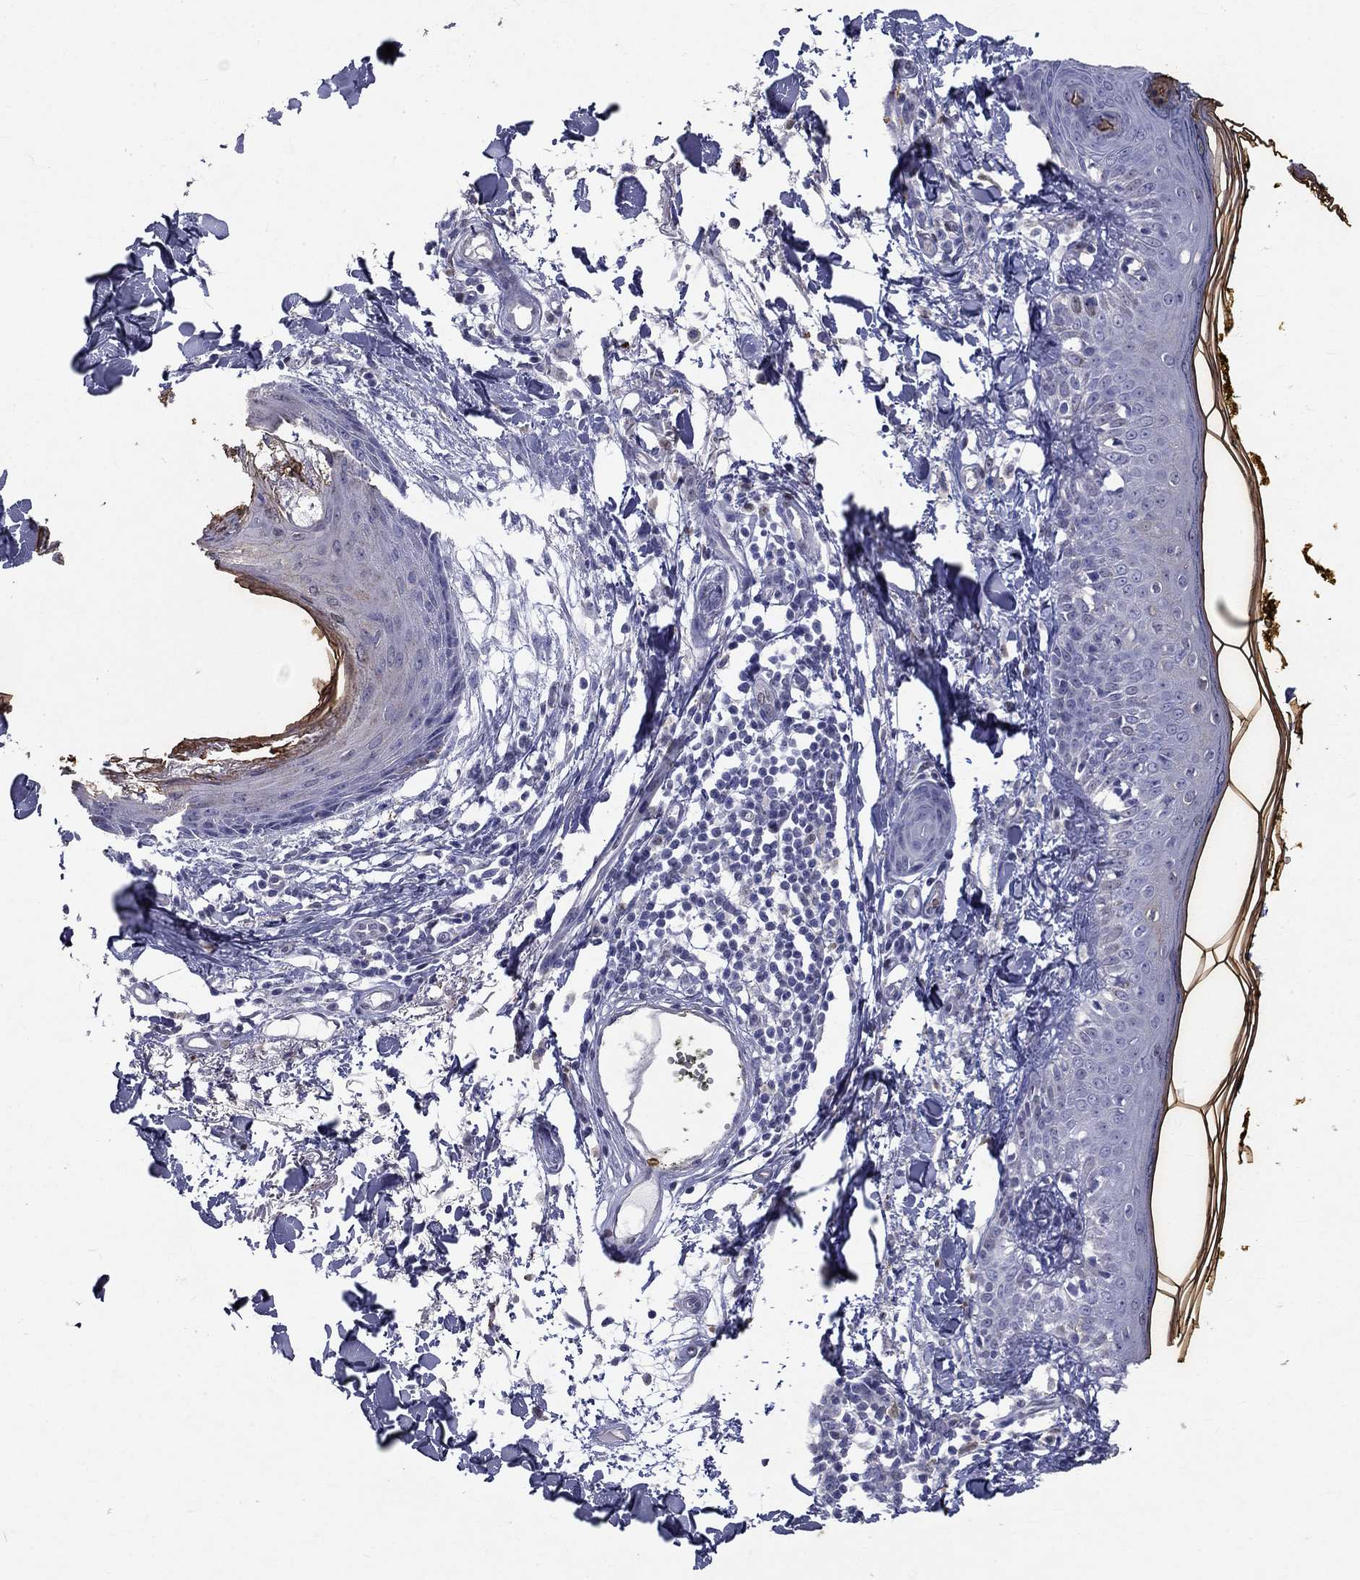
{"staining": {"intensity": "negative", "quantity": "none", "location": "none"}, "tissue": "skin", "cell_type": "Fibroblasts", "image_type": "normal", "snomed": [{"axis": "morphology", "description": "Normal tissue, NOS"}, {"axis": "topography", "description": "Skin"}], "caption": "Protein analysis of benign skin reveals no significant expression in fibroblasts.", "gene": "IGSF8", "patient": {"sex": "male", "age": 76}}